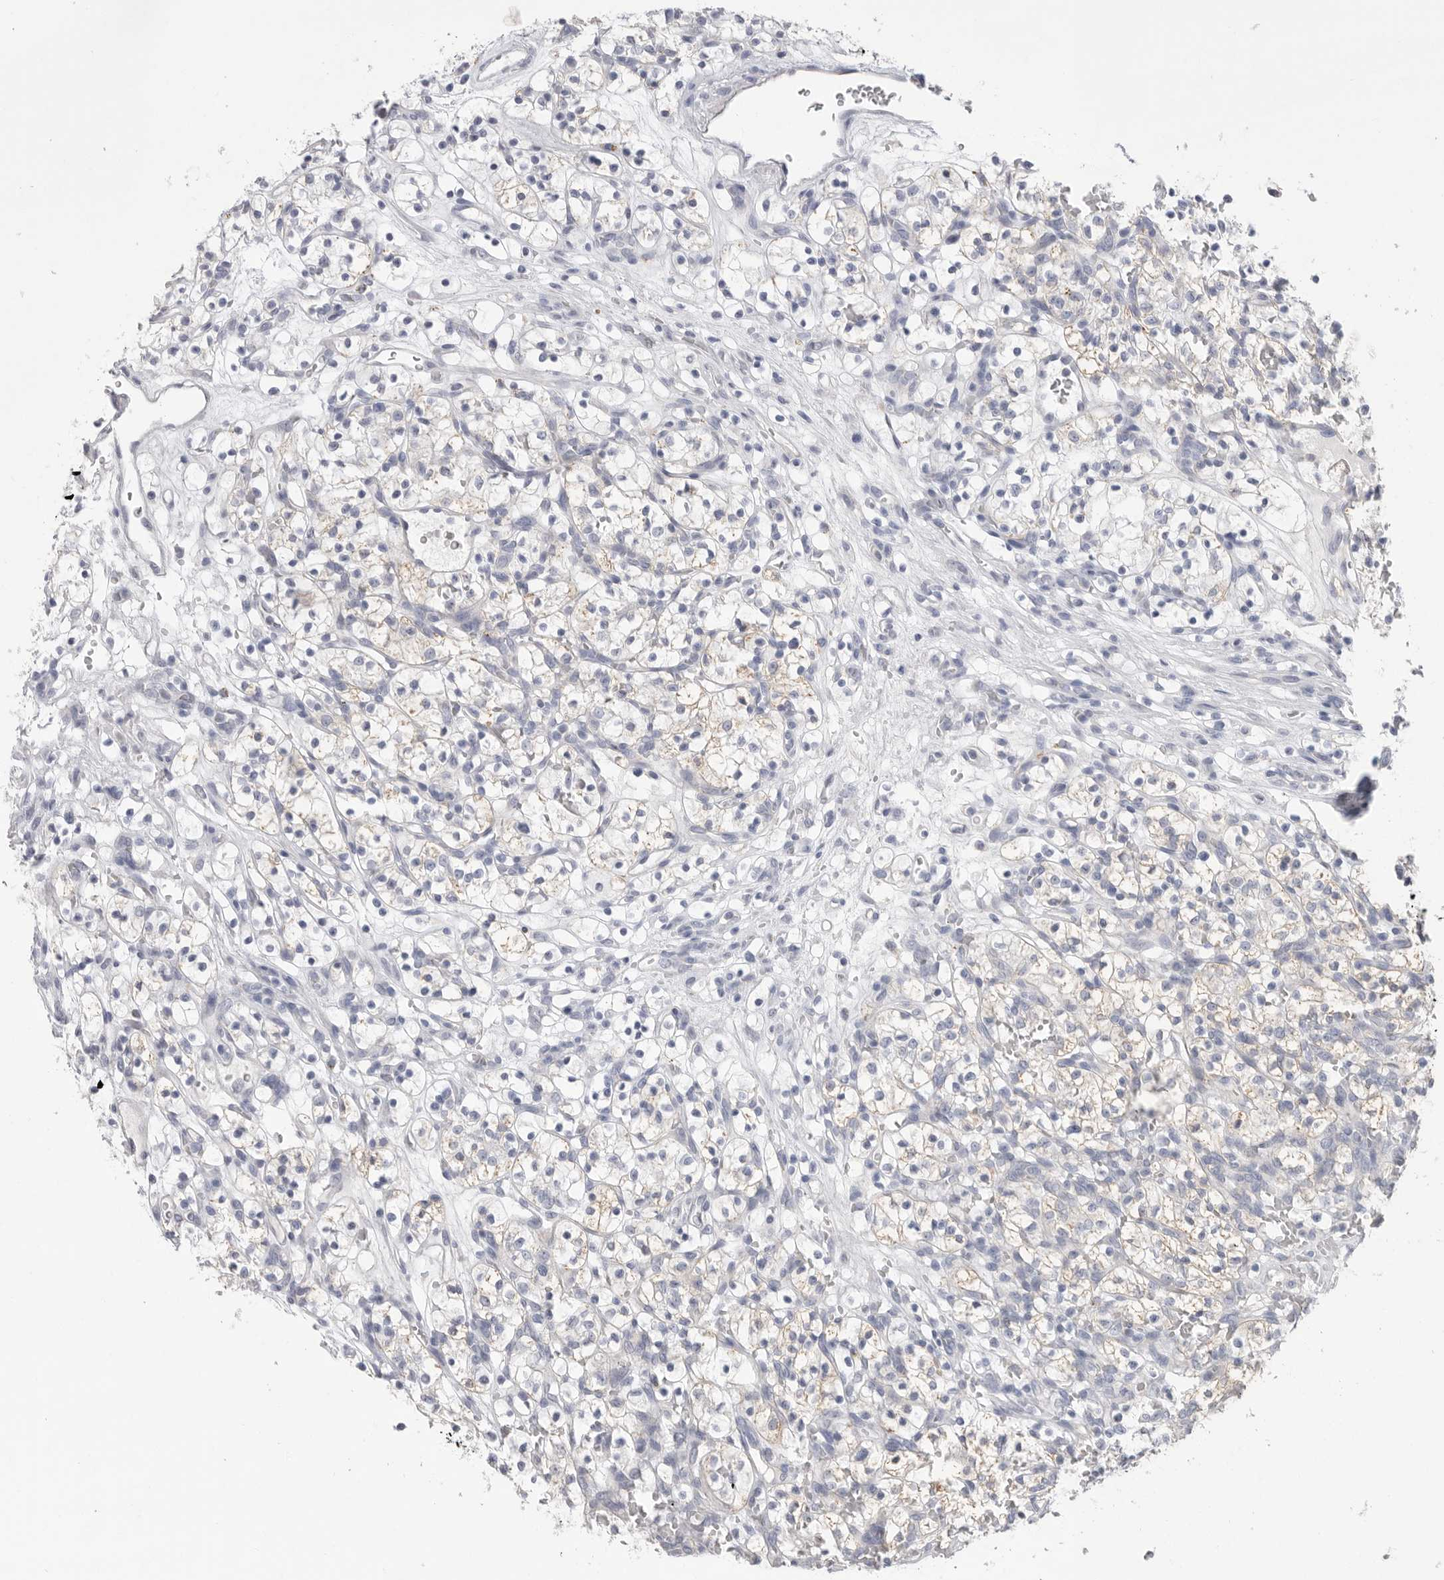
{"staining": {"intensity": "negative", "quantity": "none", "location": "none"}, "tissue": "renal cancer", "cell_type": "Tumor cells", "image_type": "cancer", "snomed": [{"axis": "morphology", "description": "Adenocarcinoma, NOS"}, {"axis": "topography", "description": "Kidney"}], "caption": "Protein analysis of renal cancer exhibits no significant positivity in tumor cells. (DAB IHC visualized using brightfield microscopy, high magnification).", "gene": "VDAC3", "patient": {"sex": "female", "age": 57}}